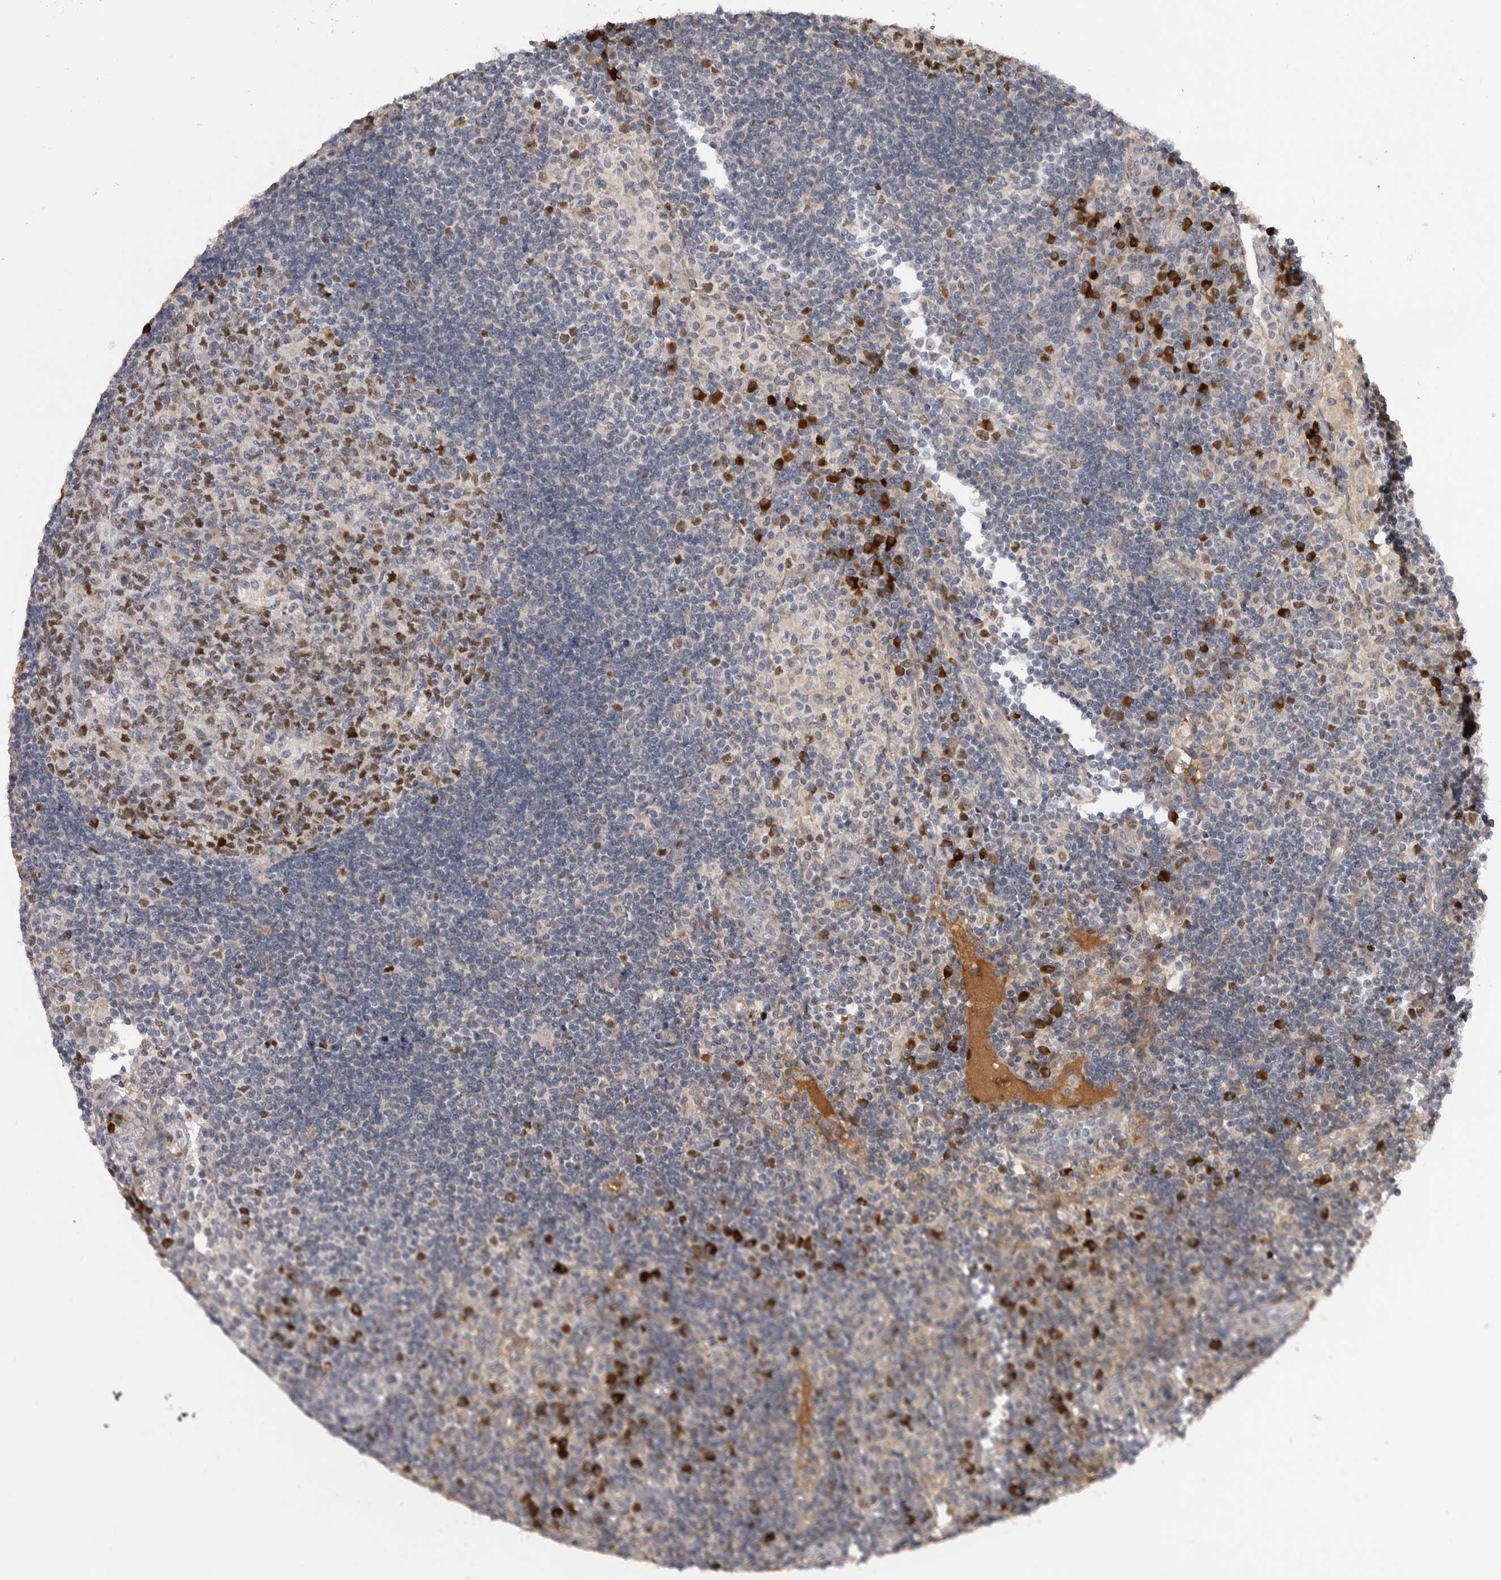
{"staining": {"intensity": "strong", "quantity": "25%-75%", "location": "cytoplasmic/membranous"}, "tissue": "lymph node", "cell_type": "Germinal center cells", "image_type": "normal", "snomed": [{"axis": "morphology", "description": "Normal tissue, NOS"}, {"axis": "topography", "description": "Lymph node"}], "caption": "Brown immunohistochemical staining in benign human lymph node exhibits strong cytoplasmic/membranous expression in approximately 25%-75% of germinal center cells. Using DAB (3,3'-diaminobenzidine) (brown) and hematoxylin (blue) stains, captured at high magnification using brightfield microscopy.", "gene": "ZNF277", "patient": {"sex": "female", "age": 53}}